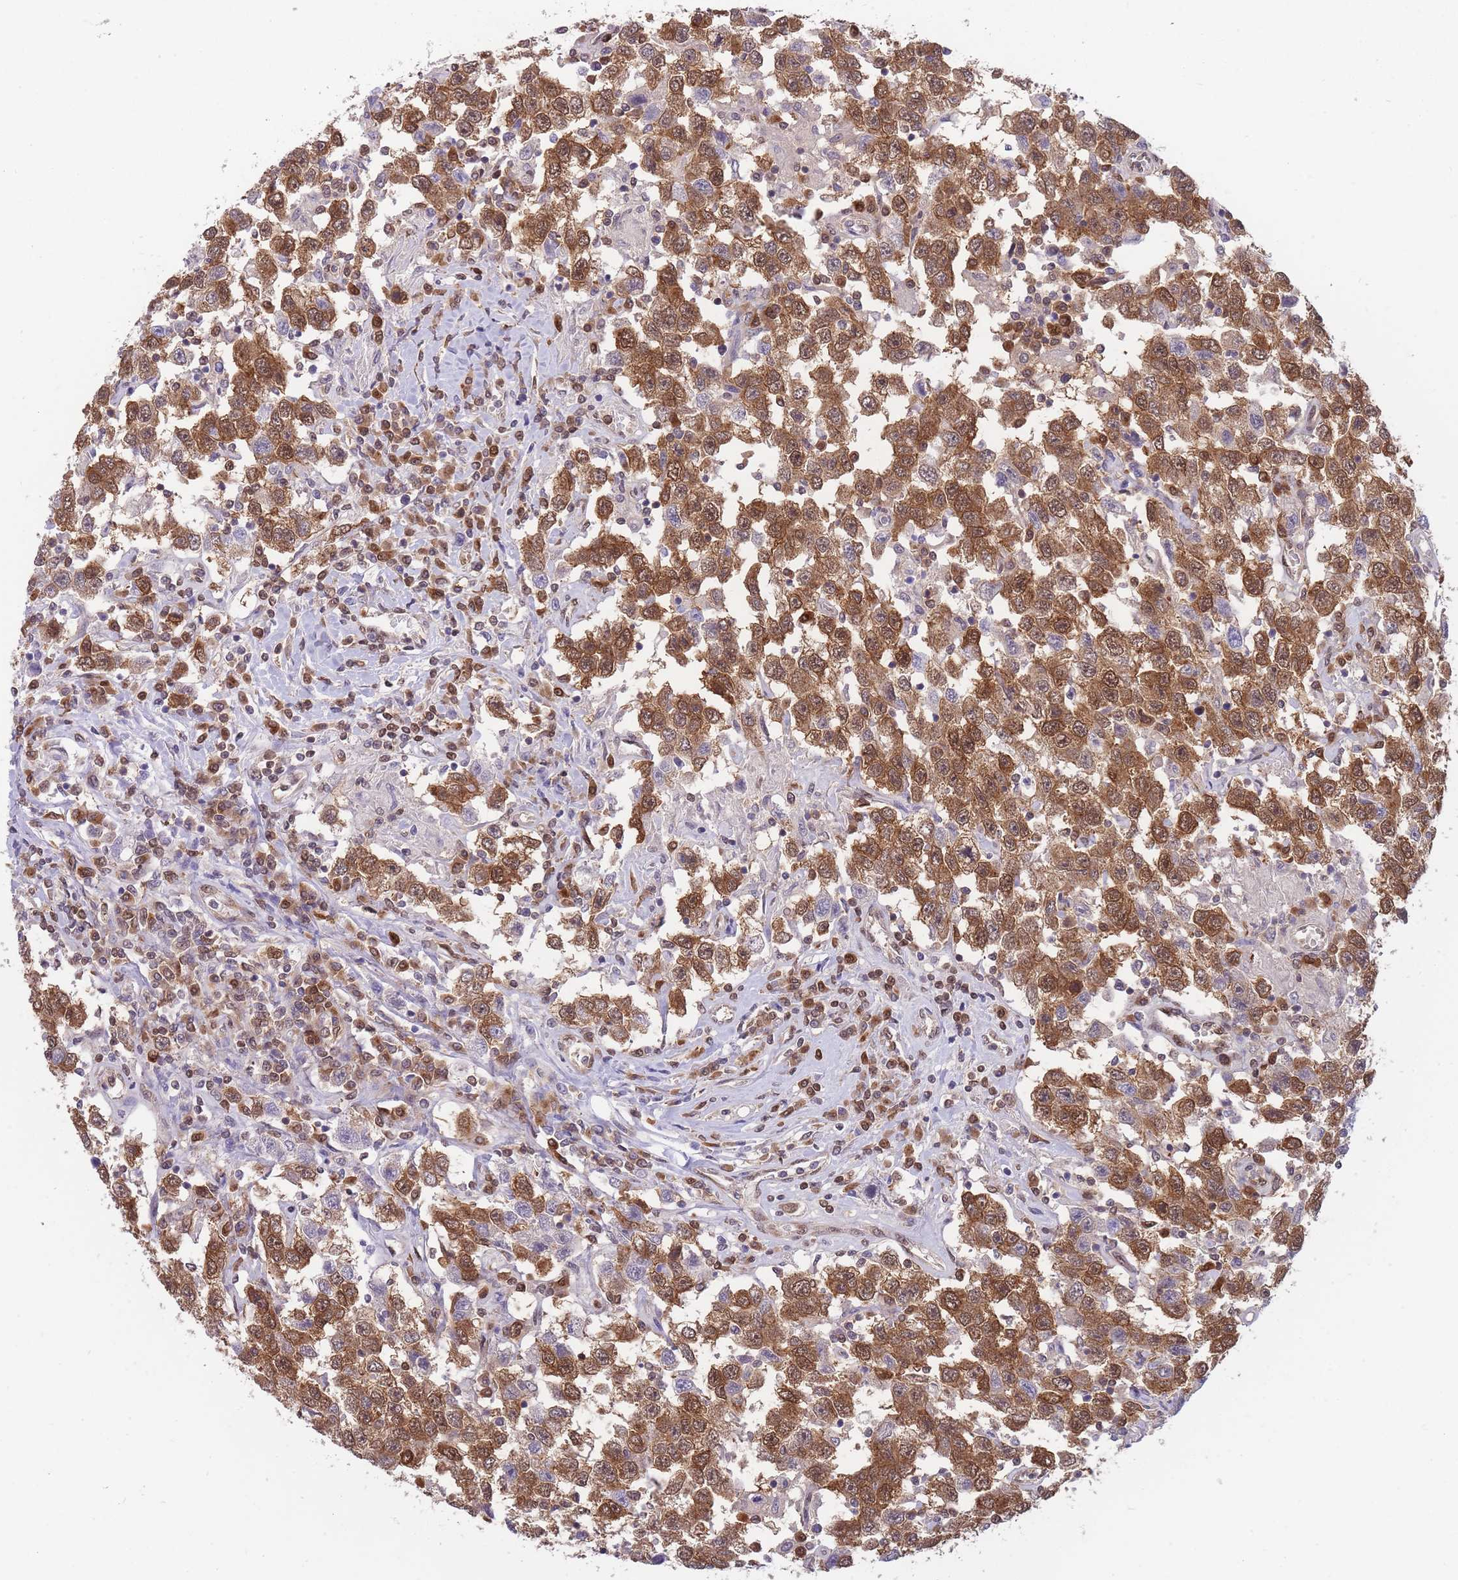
{"staining": {"intensity": "moderate", "quantity": ">75%", "location": "cytoplasmic/membranous,nuclear"}, "tissue": "testis cancer", "cell_type": "Tumor cells", "image_type": "cancer", "snomed": [{"axis": "morphology", "description": "Seminoma, NOS"}, {"axis": "topography", "description": "Testis"}], "caption": "Testis seminoma stained with a brown dye shows moderate cytoplasmic/membranous and nuclear positive expression in approximately >75% of tumor cells.", "gene": "NSFL1C", "patient": {"sex": "male", "age": 41}}